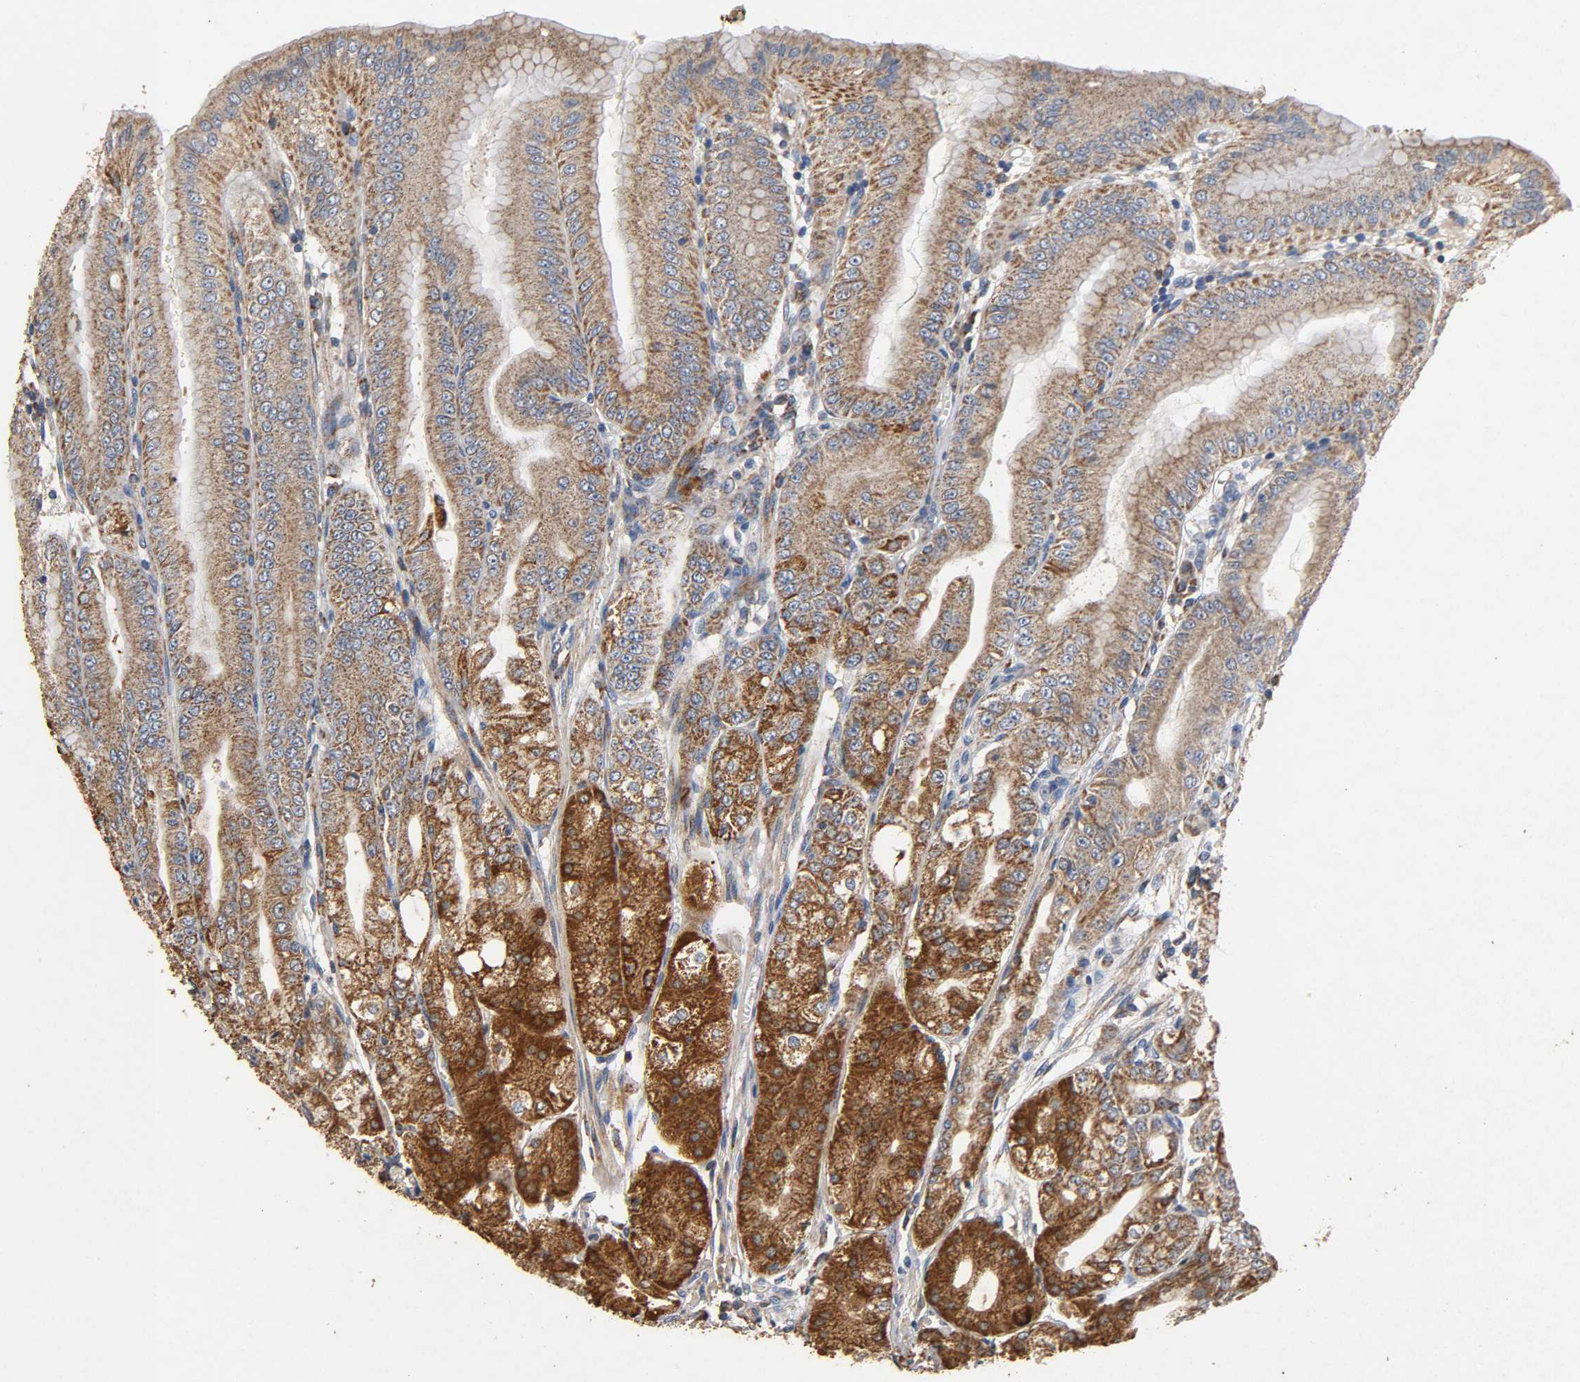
{"staining": {"intensity": "strong", "quantity": ">75%", "location": "cytoplasmic/membranous"}, "tissue": "stomach", "cell_type": "Glandular cells", "image_type": "normal", "snomed": [{"axis": "morphology", "description": "Normal tissue, NOS"}, {"axis": "topography", "description": "Stomach, lower"}], "caption": "Immunohistochemistry of unremarkable stomach displays high levels of strong cytoplasmic/membranous expression in about >75% of glandular cells.", "gene": "NDUFS3", "patient": {"sex": "male", "age": 71}}